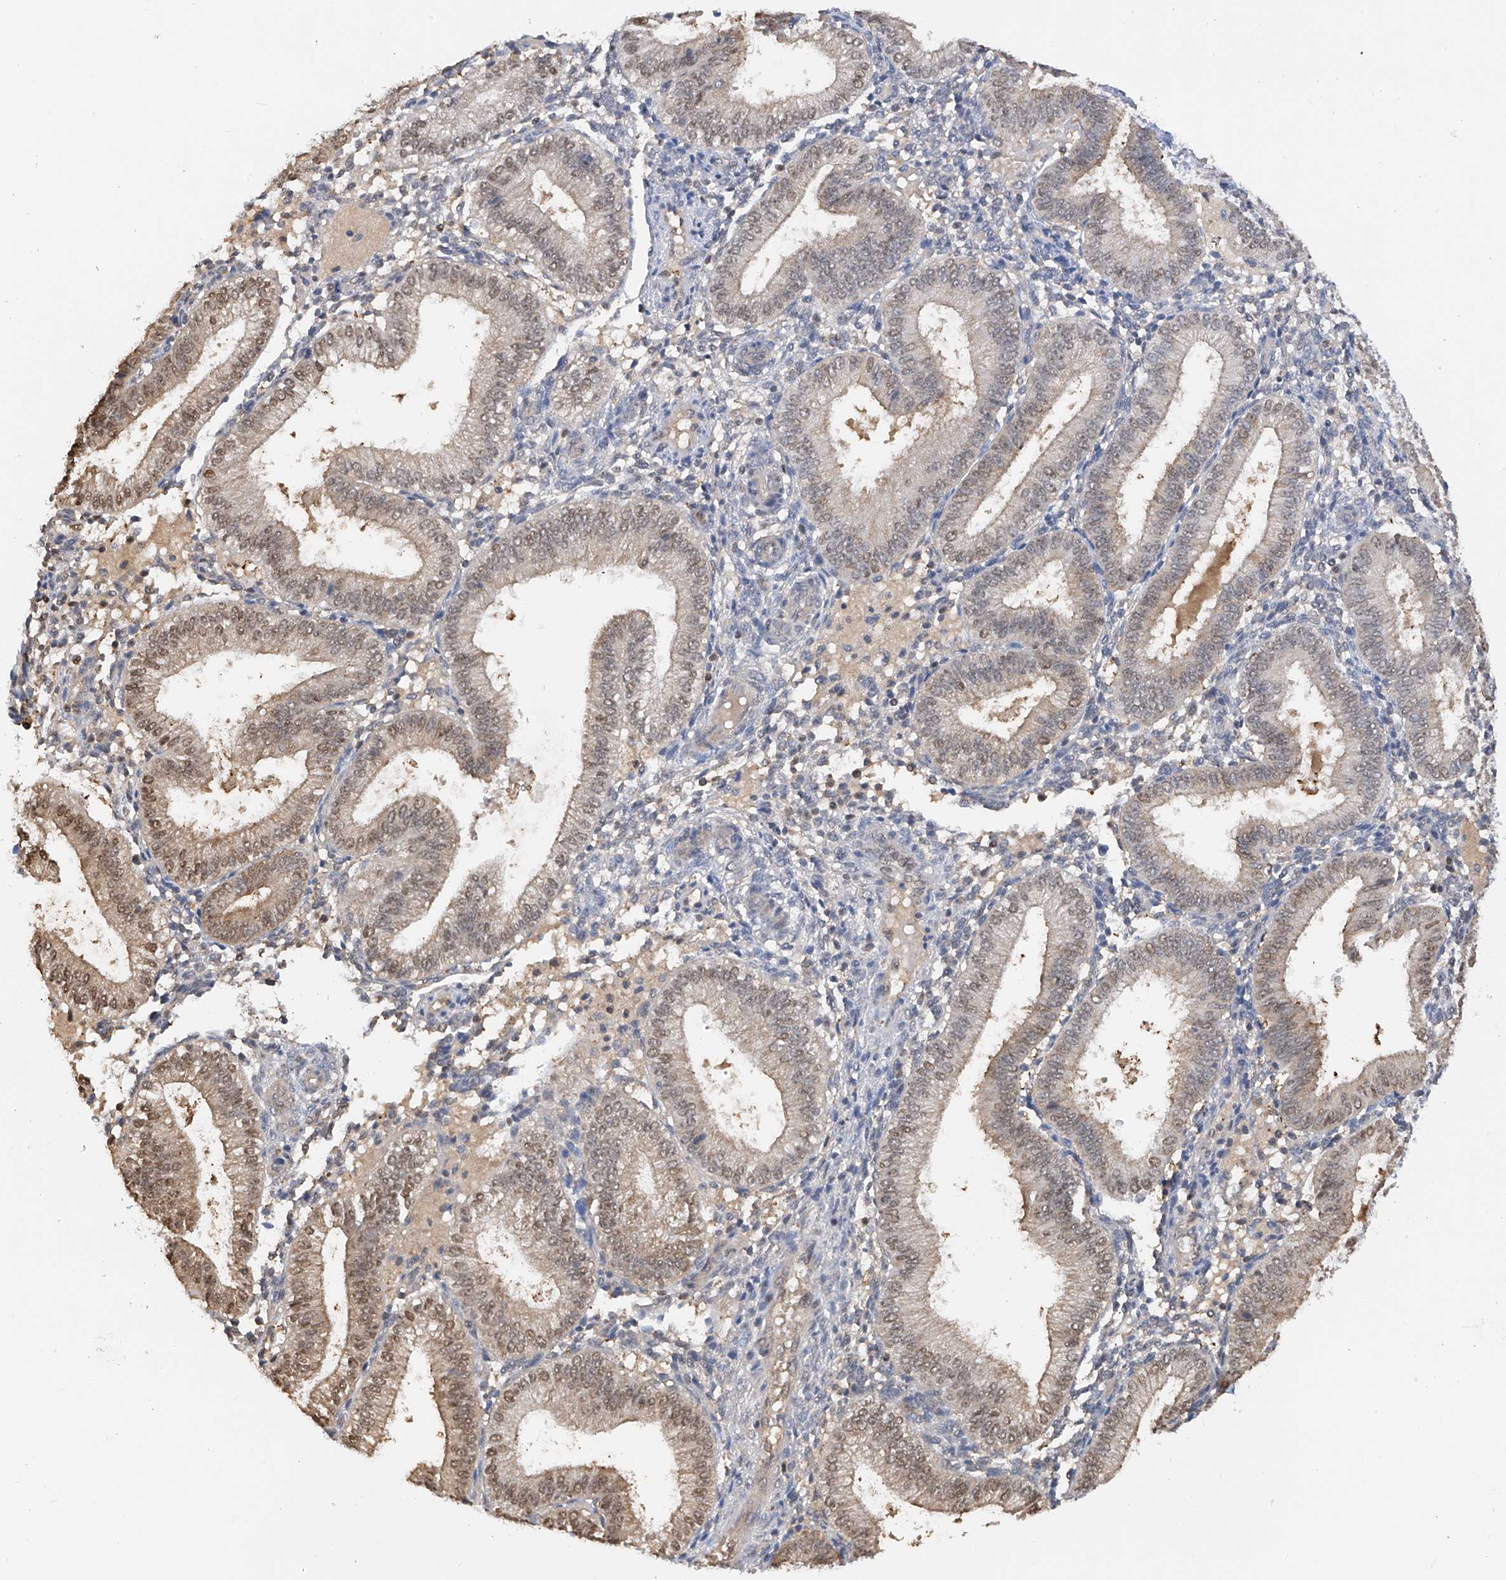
{"staining": {"intensity": "negative", "quantity": "none", "location": "none"}, "tissue": "endometrium", "cell_type": "Cells in endometrial stroma", "image_type": "normal", "snomed": [{"axis": "morphology", "description": "Normal tissue, NOS"}, {"axis": "topography", "description": "Endometrium"}], "caption": "Immunohistochemistry (IHC) histopathology image of normal human endometrium stained for a protein (brown), which displays no staining in cells in endometrial stroma.", "gene": "PMM1", "patient": {"sex": "female", "age": 39}}